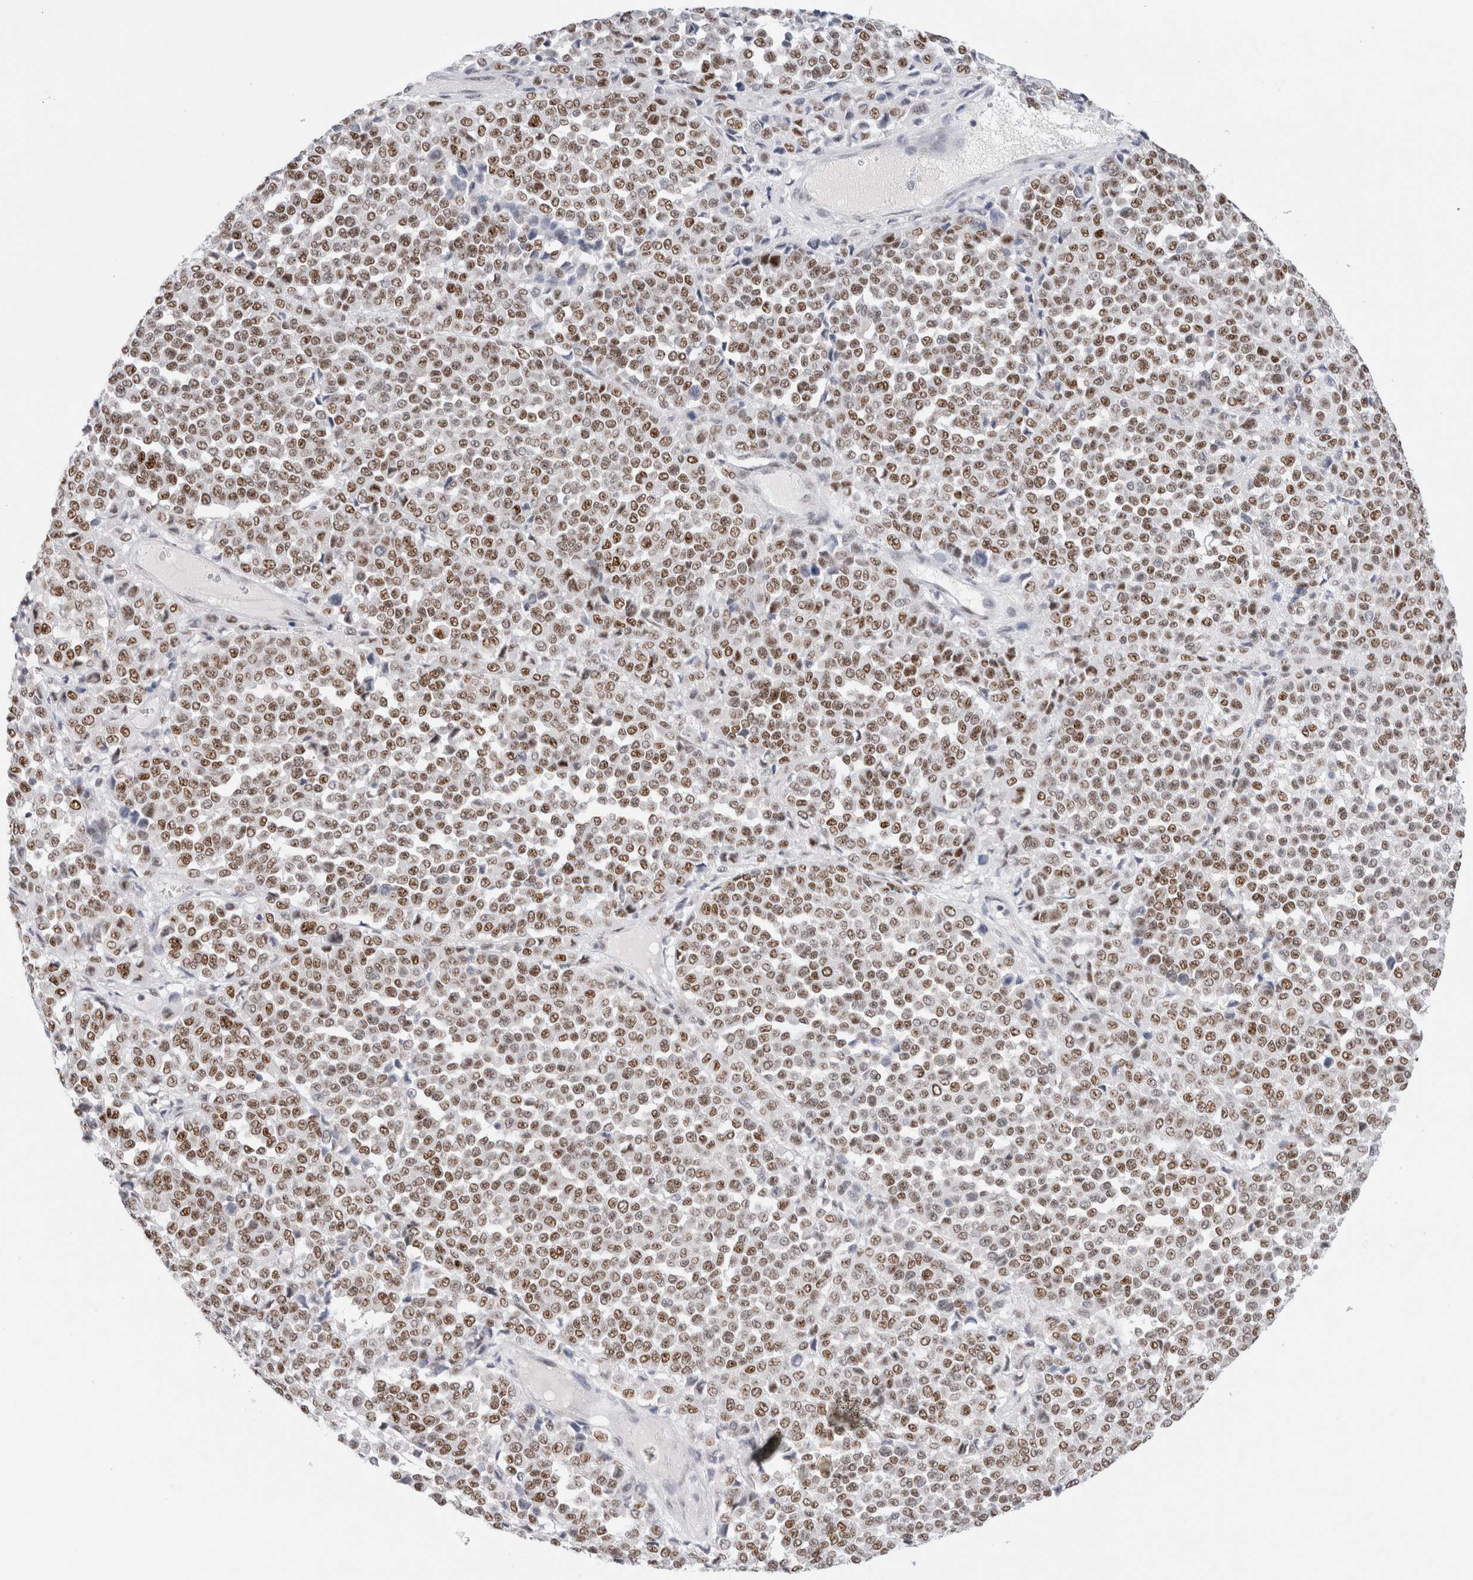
{"staining": {"intensity": "moderate", "quantity": ">75%", "location": "nuclear"}, "tissue": "melanoma", "cell_type": "Tumor cells", "image_type": "cancer", "snomed": [{"axis": "morphology", "description": "Malignant melanoma, Metastatic site"}, {"axis": "topography", "description": "Pancreas"}], "caption": "Immunohistochemical staining of melanoma reveals moderate nuclear protein staining in approximately >75% of tumor cells.", "gene": "COPS7A", "patient": {"sex": "female", "age": 30}}